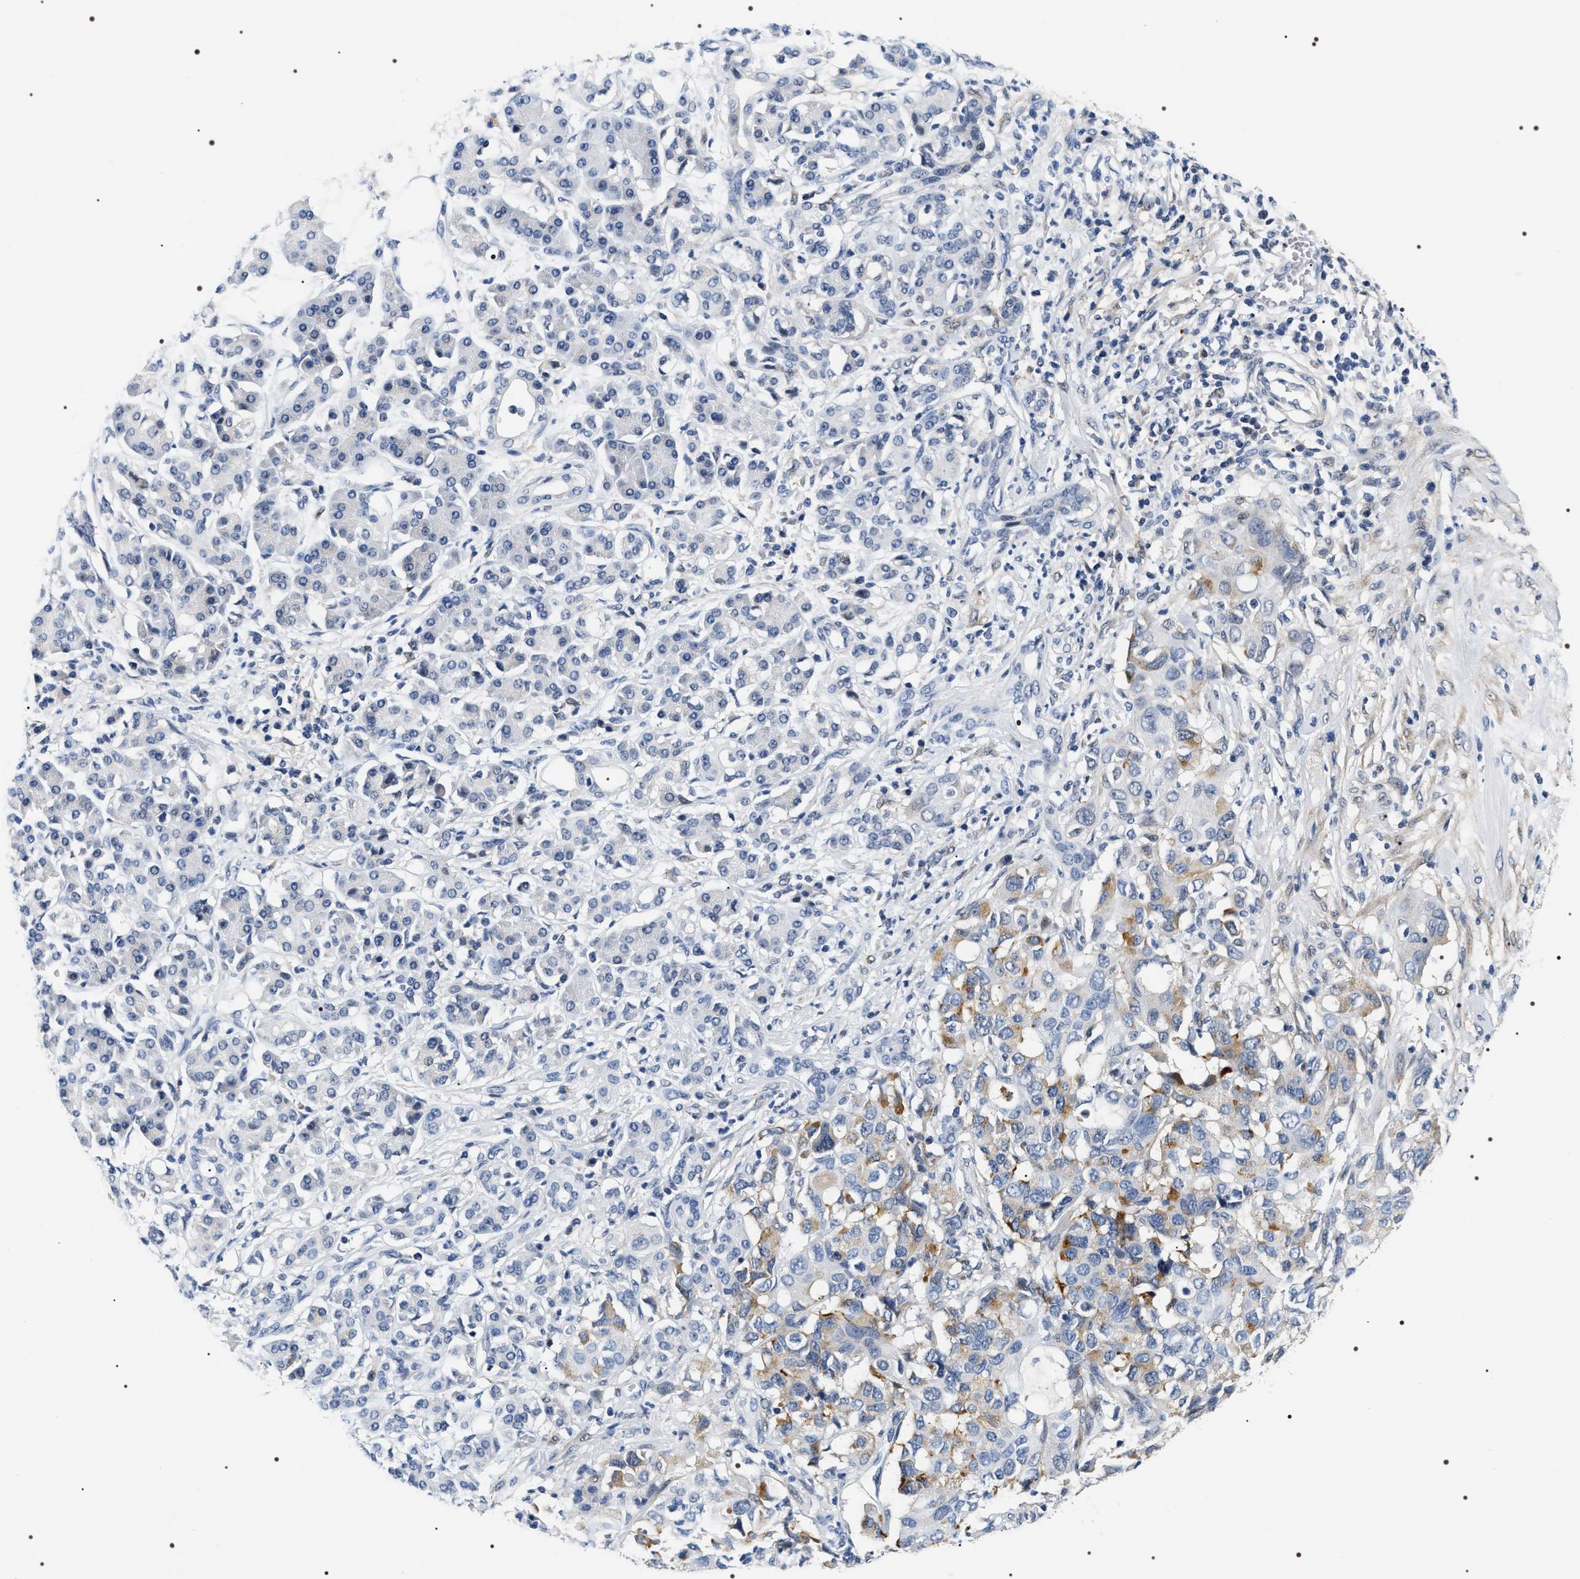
{"staining": {"intensity": "moderate", "quantity": "<25%", "location": "cytoplasmic/membranous"}, "tissue": "pancreatic cancer", "cell_type": "Tumor cells", "image_type": "cancer", "snomed": [{"axis": "morphology", "description": "Adenocarcinoma, NOS"}, {"axis": "topography", "description": "Pancreas"}], "caption": "A photomicrograph of adenocarcinoma (pancreatic) stained for a protein shows moderate cytoplasmic/membranous brown staining in tumor cells. The staining is performed using DAB (3,3'-diaminobenzidine) brown chromogen to label protein expression. The nuclei are counter-stained blue using hematoxylin.", "gene": "BAG2", "patient": {"sex": "female", "age": 56}}